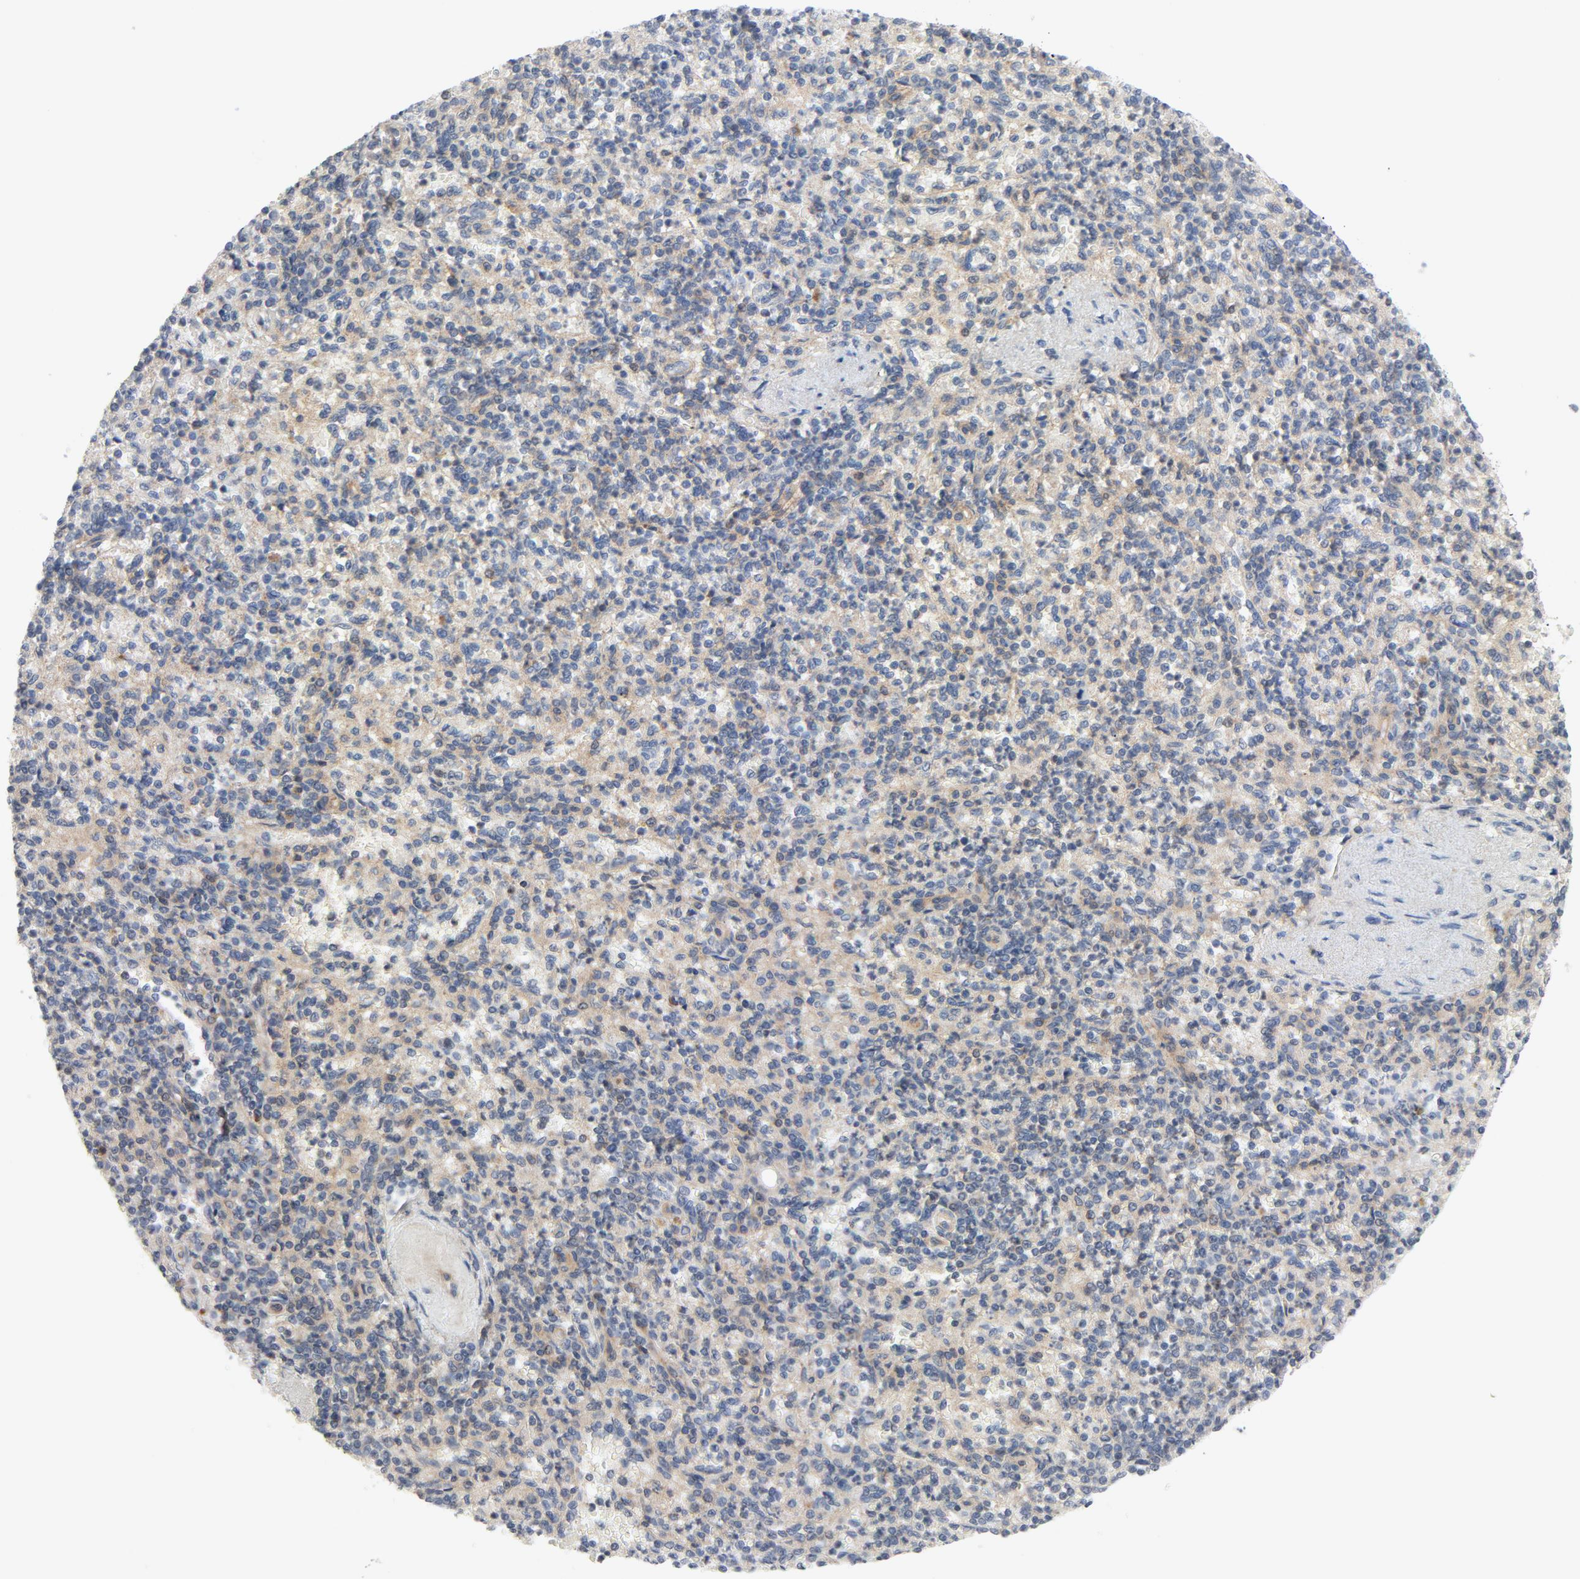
{"staining": {"intensity": "weak", "quantity": ">75%", "location": "cytoplasmic/membranous"}, "tissue": "spleen", "cell_type": "Cells in red pulp", "image_type": "normal", "snomed": [{"axis": "morphology", "description": "Normal tissue, NOS"}, {"axis": "topography", "description": "Spleen"}], "caption": "Spleen was stained to show a protein in brown. There is low levels of weak cytoplasmic/membranous staining in approximately >75% of cells in red pulp.", "gene": "TSG101", "patient": {"sex": "female", "age": 74}}